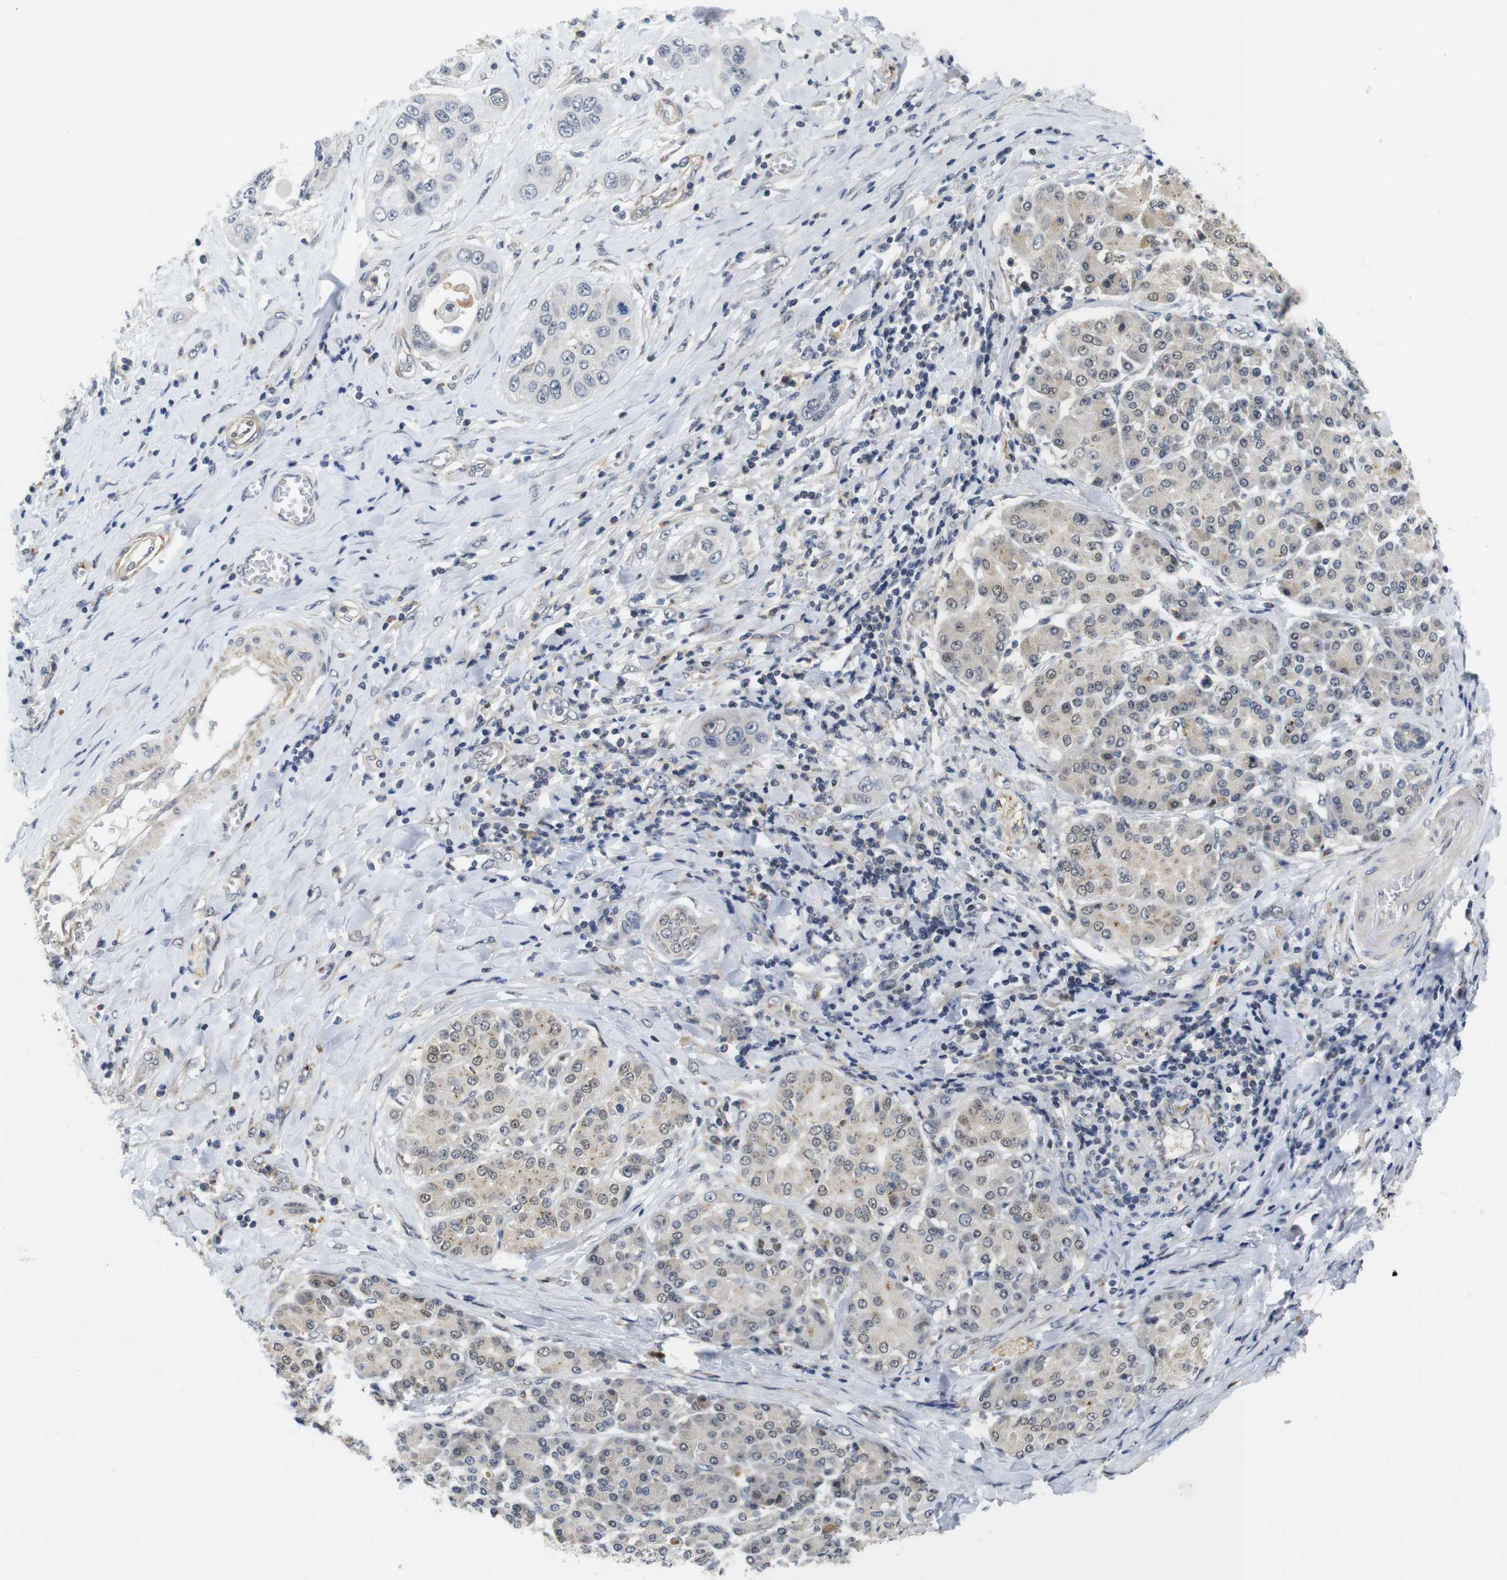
{"staining": {"intensity": "negative", "quantity": "none", "location": "none"}, "tissue": "pancreatic cancer", "cell_type": "Tumor cells", "image_type": "cancer", "snomed": [{"axis": "morphology", "description": "Adenocarcinoma, NOS"}, {"axis": "topography", "description": "Pancreas"}], "caption": "DAB immunohistochemical staining of human pancreatic cancer (adenocarcinoma) displays no significant staining in tumor cells.", "gene": "FNTA", "patient": {"sex": "female", "age": 70}}